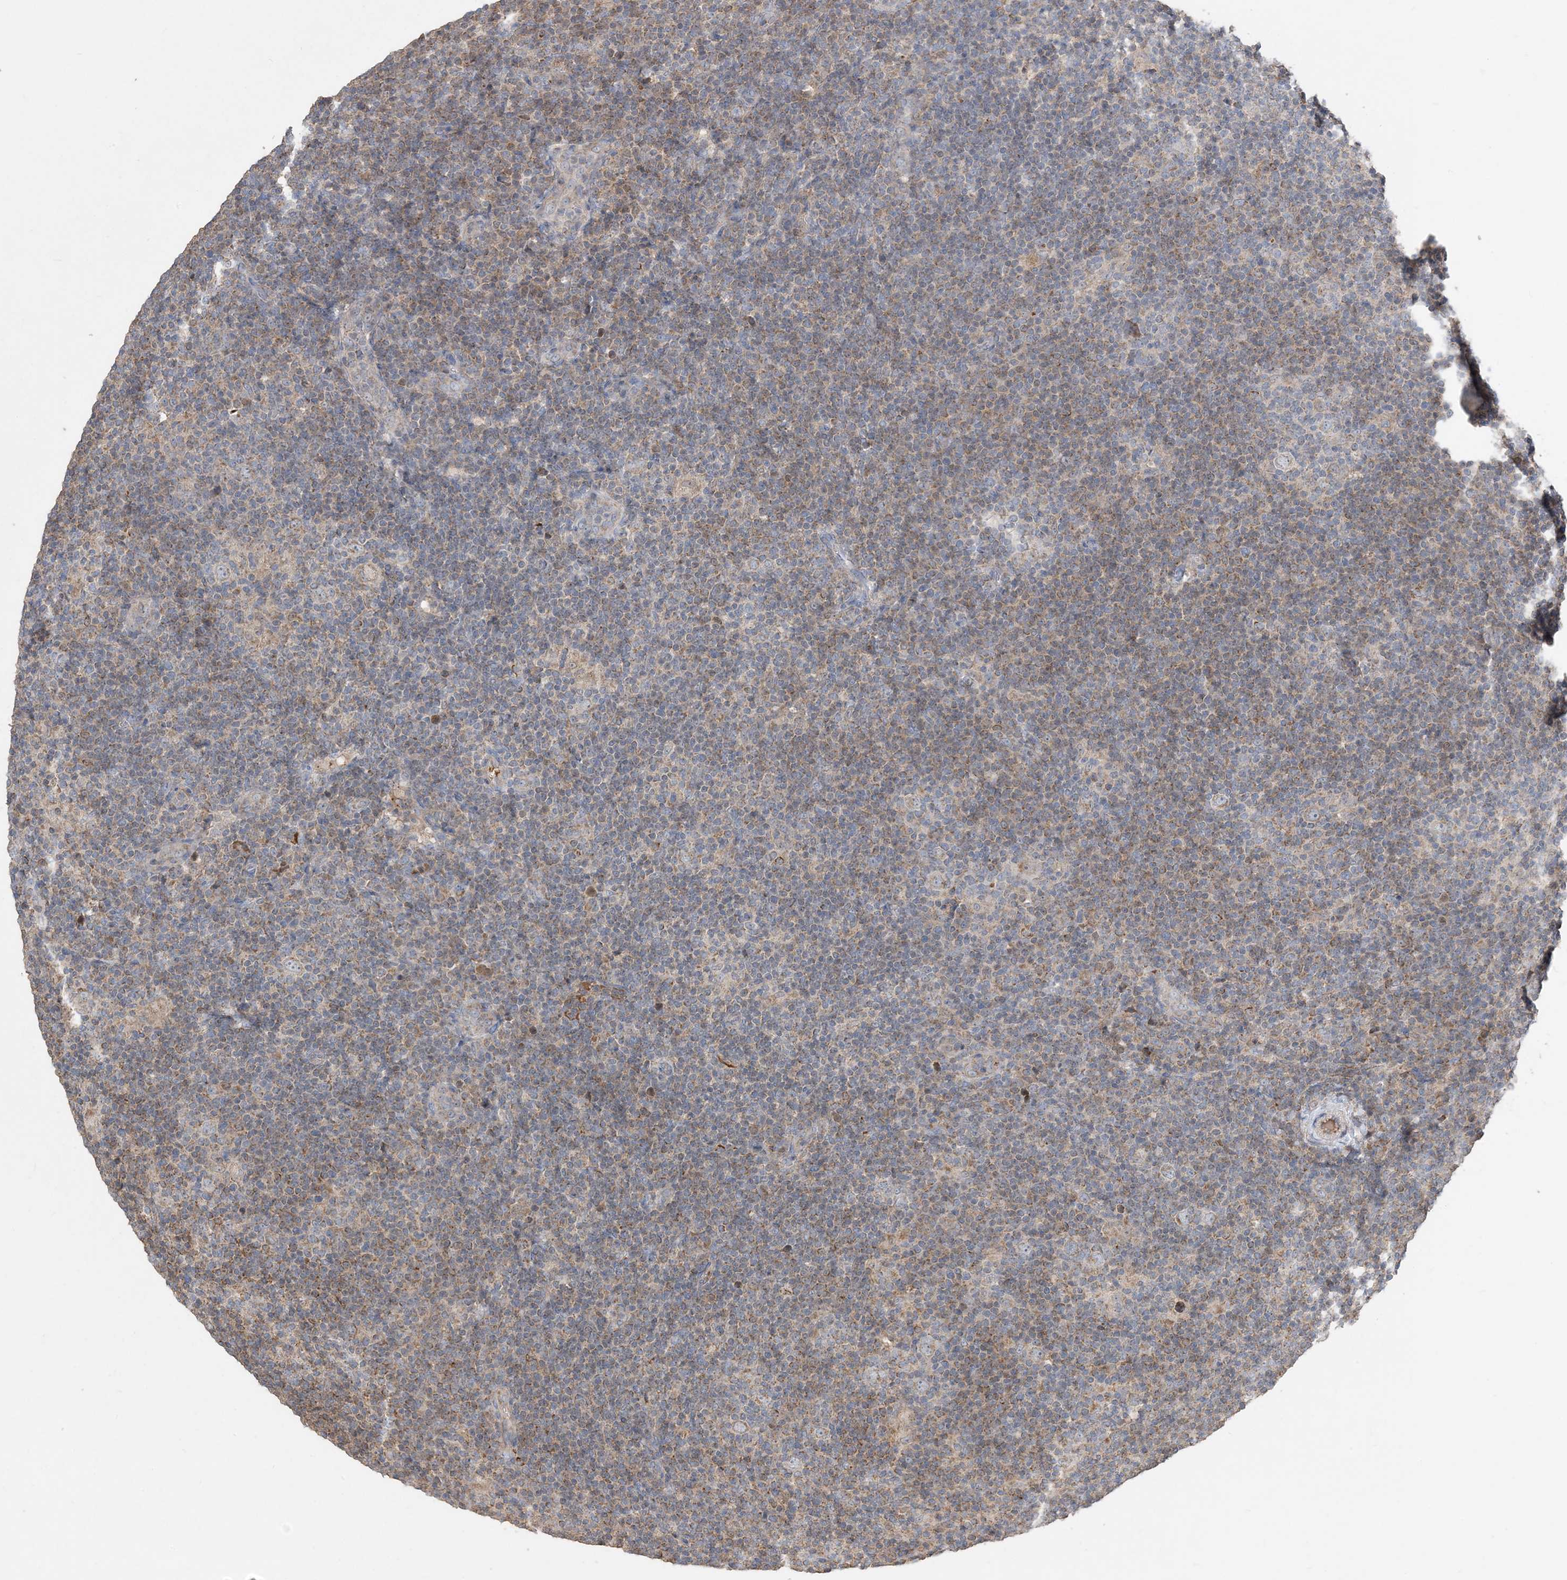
{"staining": {"intensity": "weak", "quantity": "25%-75%", "location": "cytoplasmic/membranous"}, "tissue": "lymphoma", "cell_type": "Tumor cells", "image_type": "cancer", "snomed": [{"axis": "morphology", "description": "Hodgkin's disease, NOS"}, {"axis": "topography", "description": "Lymph node"}], "caption": "Weak cytoplasmic/membranous protein positivity is seen in about 25%-75% of tumor cells in lymphoma.", "gene": "ECHDC1", "patient": {"sex": "female", "age": 57}}